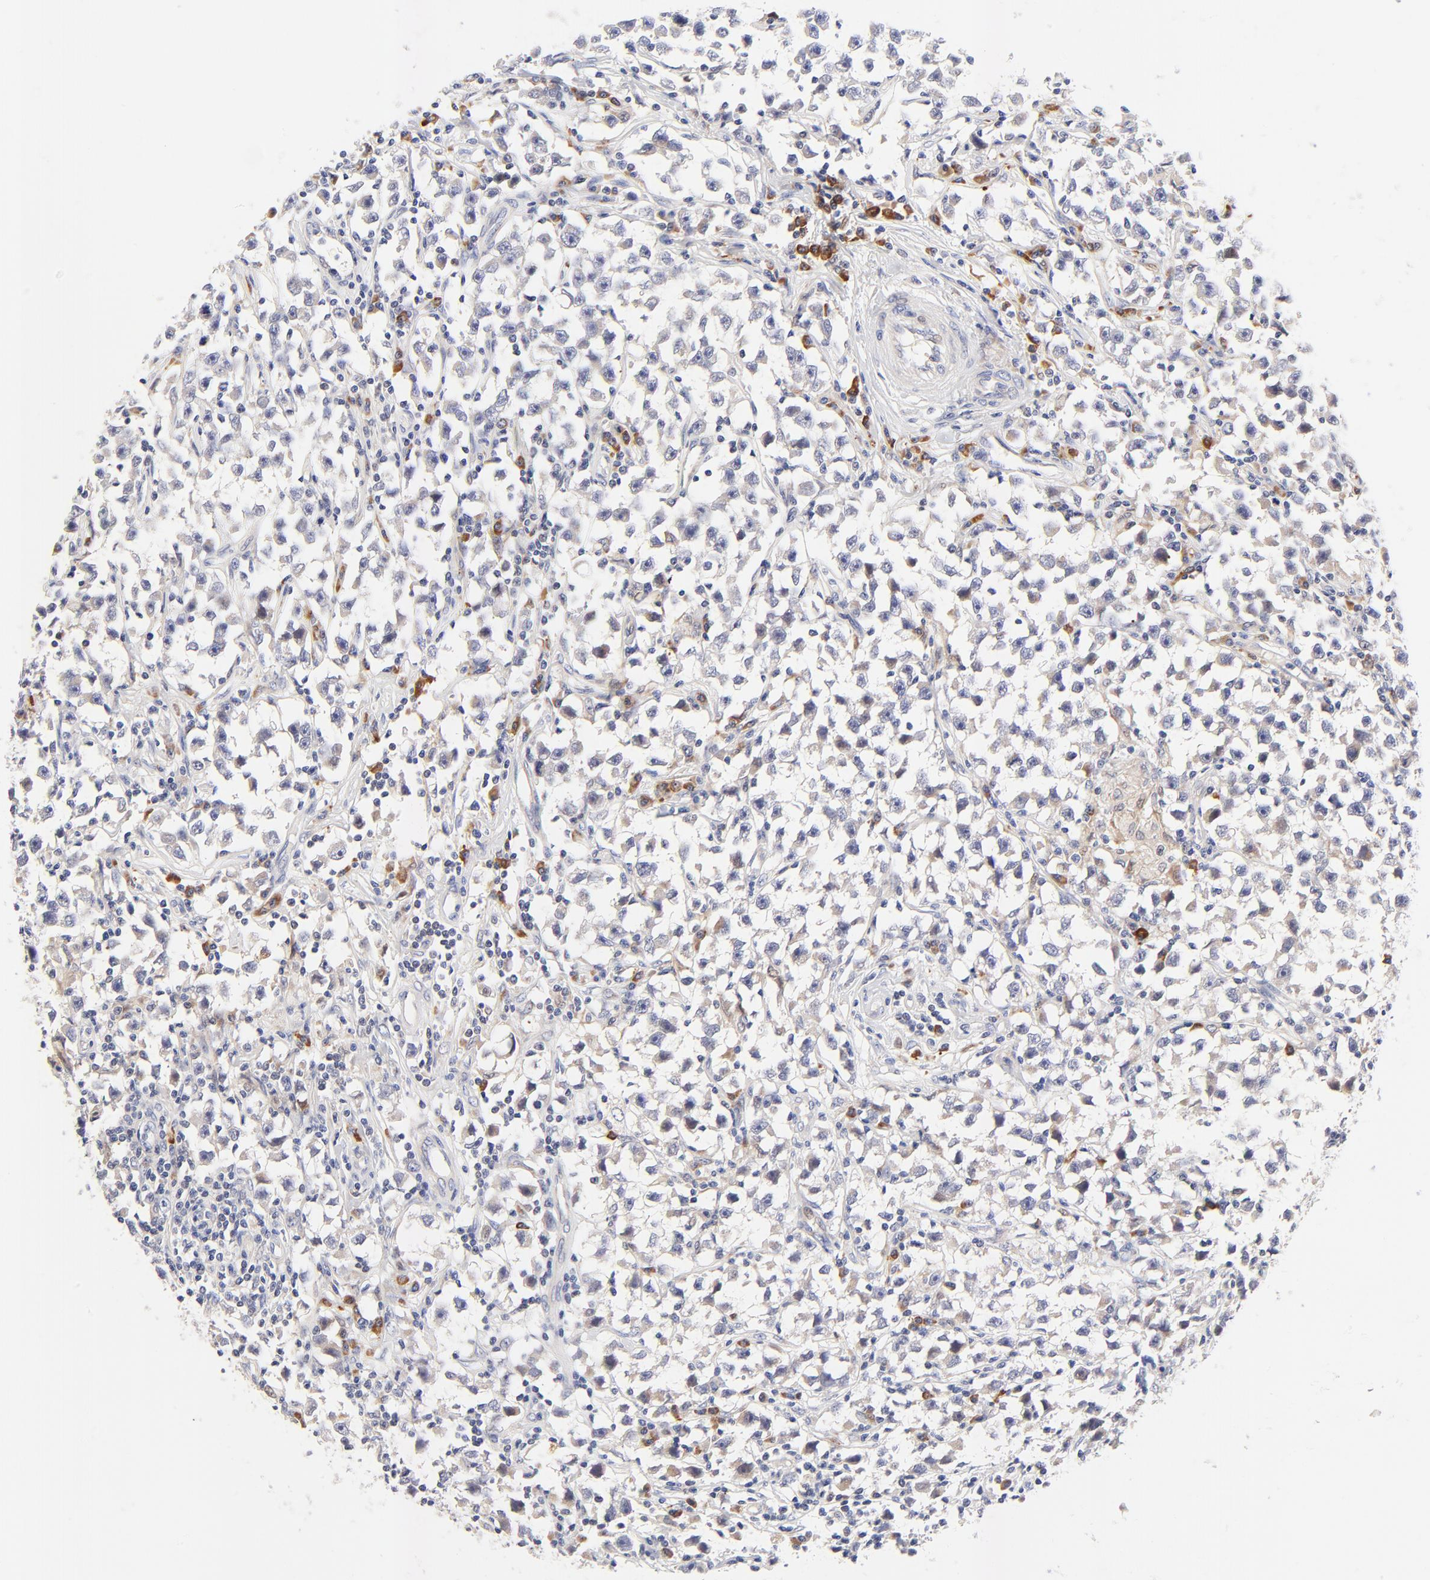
{"staining": {"intensity": "negative", "quantity": "none", "location": "none"}, "tissue": "testis cancer", "cell_type": "Tumor cells", "image_type": "cancer", "snomed": [{"axis": "morphology", "description": "Seminoma, NOS"}, {"axis": "topography", "description": "Testis"}], "caption": "Tumor cells show no significant staining in testis cancer (seminoma).", "gene": "AFF2", "patient": {"sex": "male", "age": 33}}